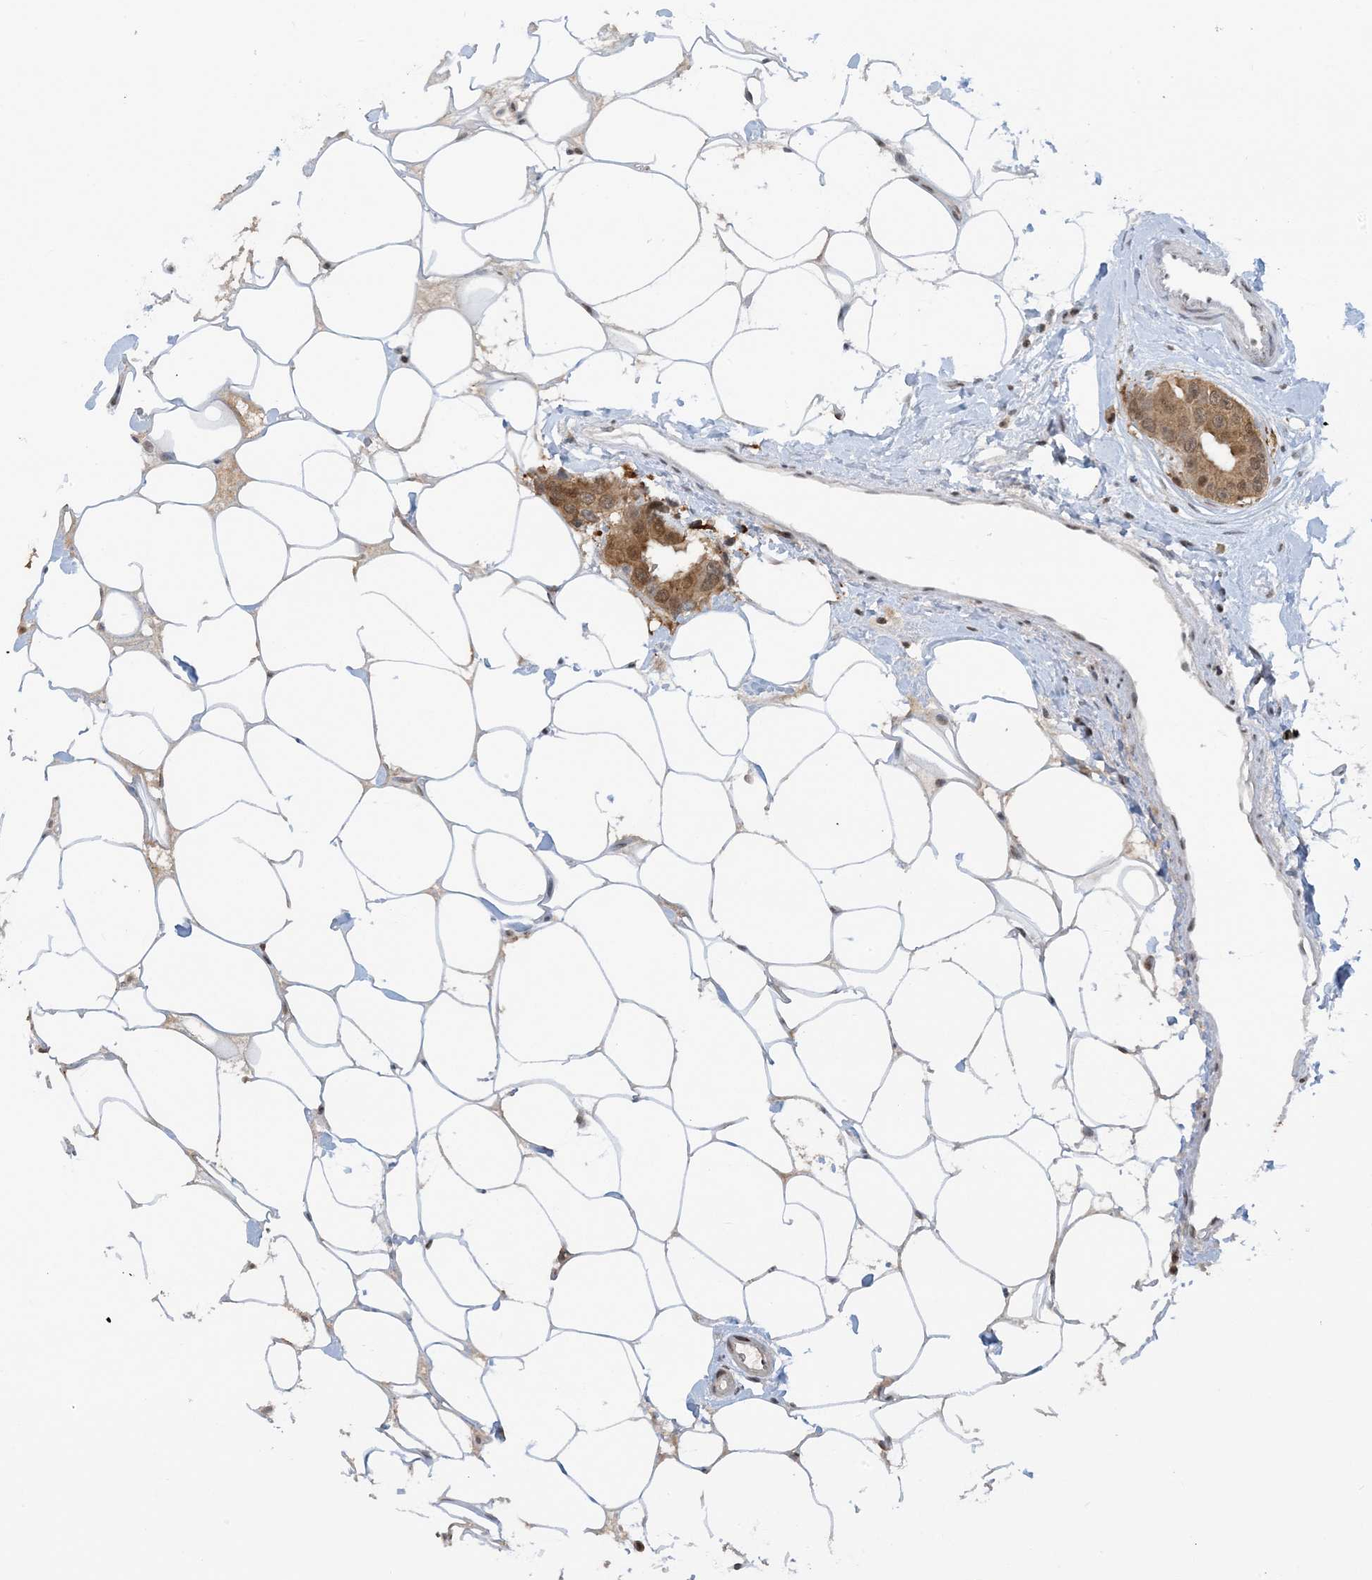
{"staining": {"intensity": "moderate", "quantity": ">75%", "location": "cytoplasmic/membranous,nuclear"}, "tissue": "breast cancer", "cell_type": "Tumor cells", "image_type": "cancer", "snomed": [{"axis": "morphology", "description": "Normal tissue, NOS"}, {"axis": "morphology", "description": "Duct carcinoma"}, {"axis": "topography", "description": "Breast"}], "caption": "Brown immunohistochemical staining in human breast infiltrating ductal carcinoma displays moderate cytoplasmic/membranous and nuclear staining in about >75% of tumor cells.", "gene": "ACYP2", "patient": {"sex": "female", "age": 39}}